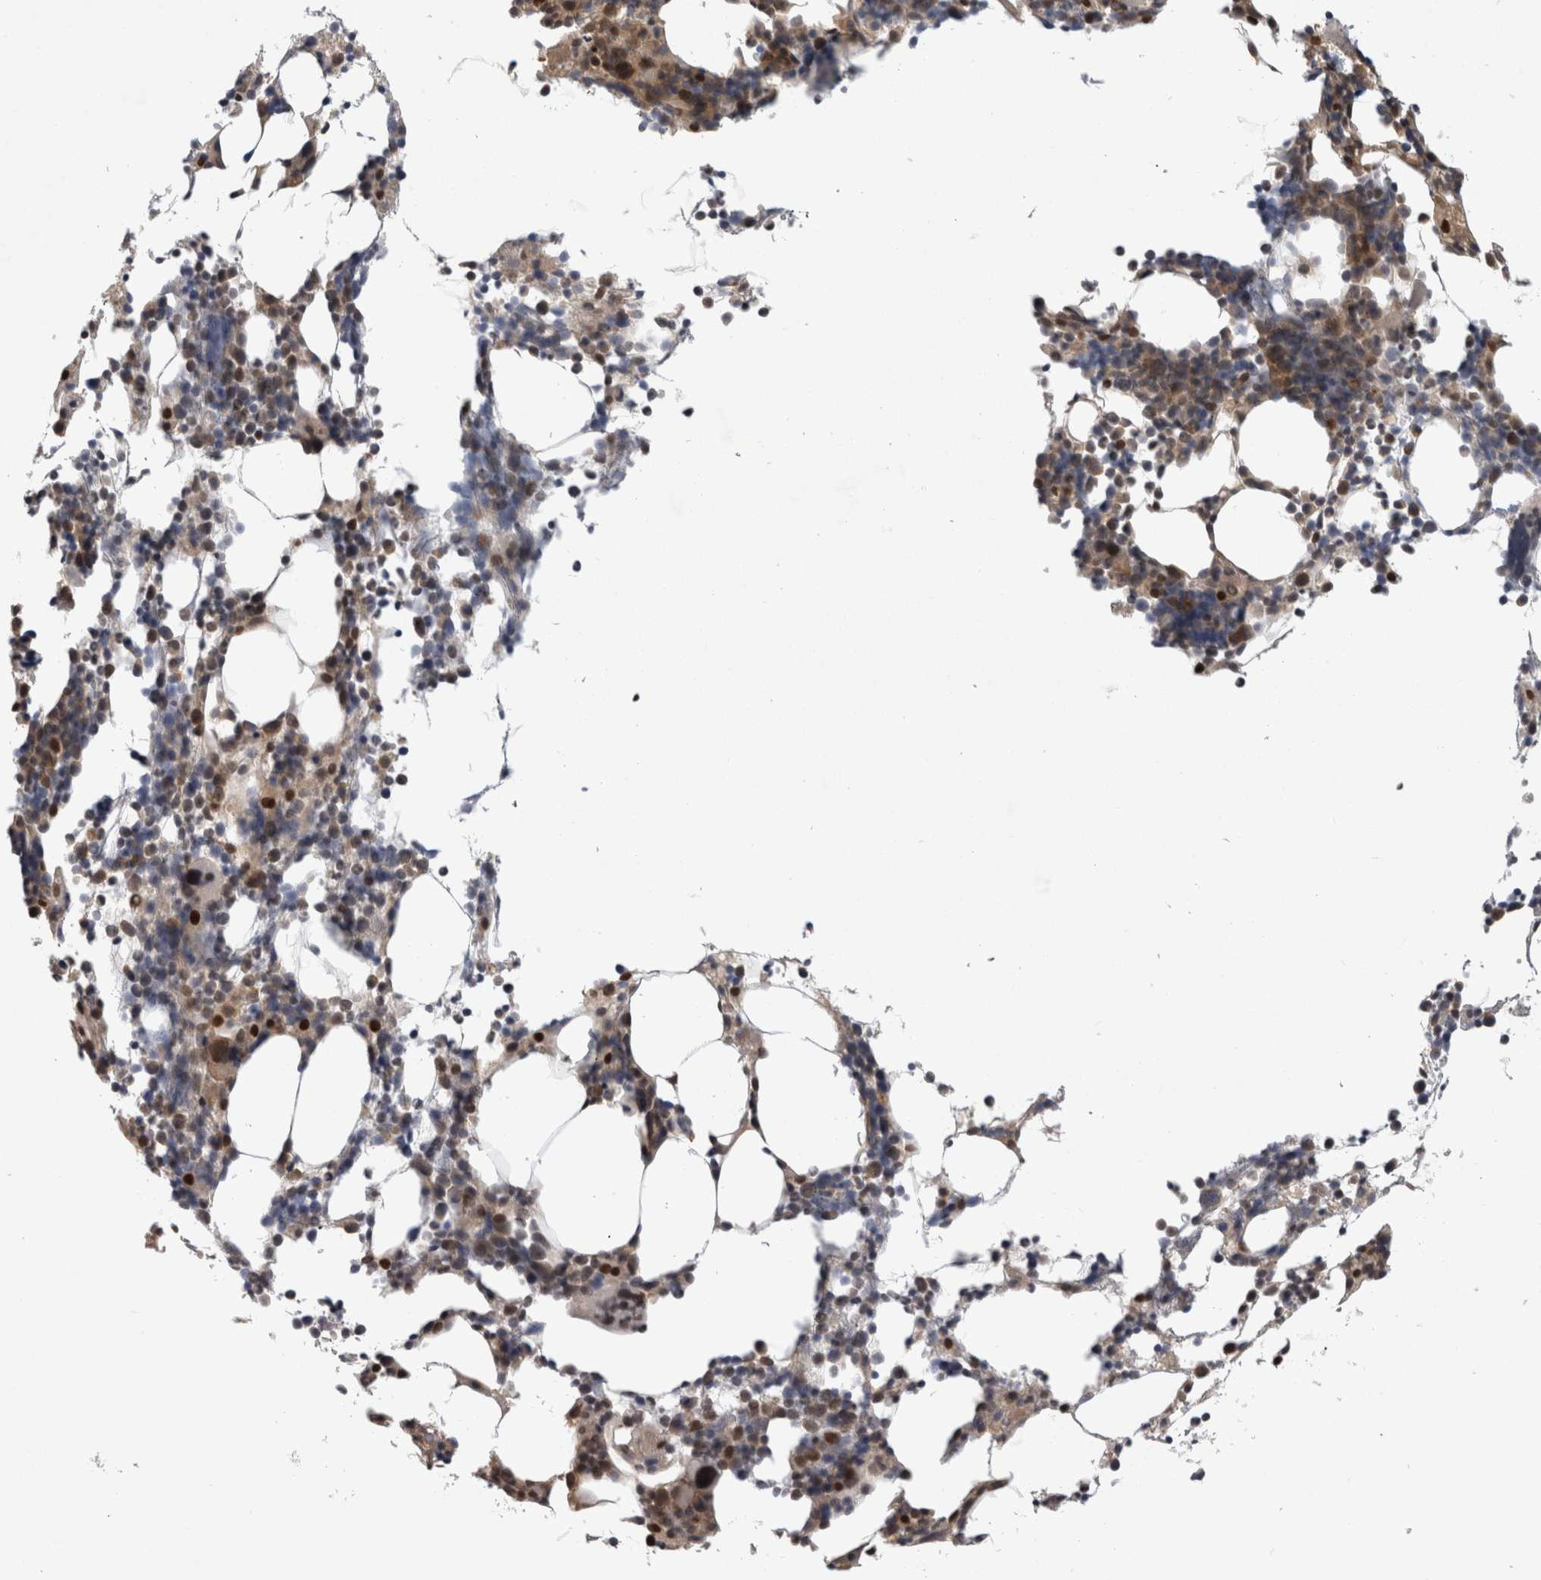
{"staining": {"intensity": "moderate", "quantity": "25%-75%", "location": "cytoplasmic/membranous,nuclear"}, "tissue": "bone marrow", "cell_type": "Hematopoietic cells", "image_type": "normal", "snomed": [{"axis": "morphology", "description": "Normal tissue, NOS"}, {"axis": "morphology", "description": "Inflammation, NOS"}, {"axis": "topography", "description": "Bone marrow"}], "caption": "Human bone marrow stained with a brown dye exhibits moderate cytoplasmic/membranous,nuclear positive expression in about 25%-75% of hematopoietic cells.", "gene": "PSMB2", "patient": {"sex": "male", "age": 55}}